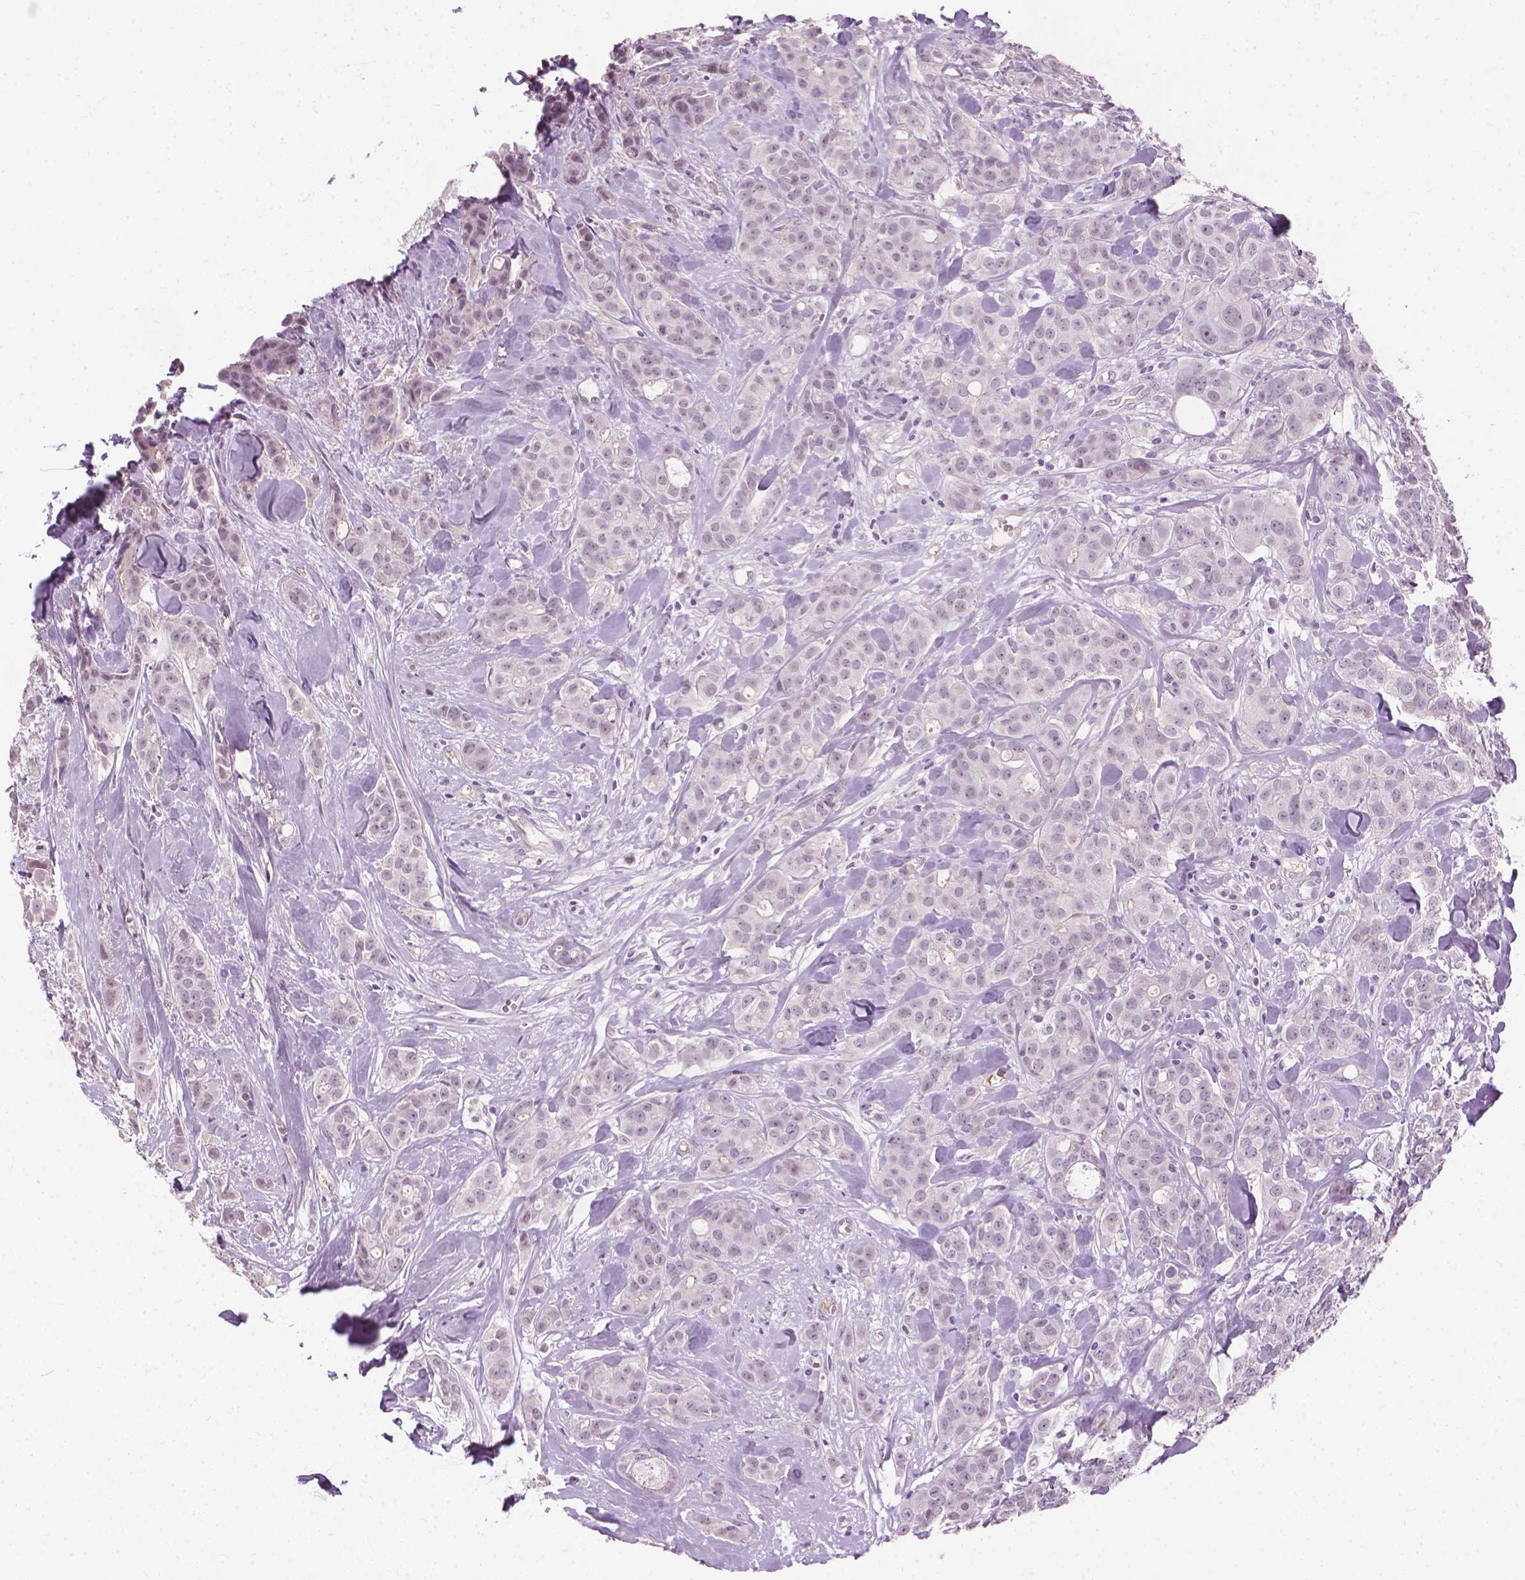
{"staining": {"intensity": "negative", "quantity": "none", "location": "none"}, "tissue": "breast cancer", "cell_type": "Tumor cells", "image_type": "cancer", "snomed": [{"axis": "morphology", "description": "Duct carcinoma"}, {"axis": "topography", "description": "Breast"}], "caption": "An immunohistochemistry (IHC) photomicrograph of infiltrating ductal carcinoma (breast) is shown. There is no staining in tumor cells of infiltrating ductal carcinoma (breast).", "gene": "SAXO2", "patient": {"sex": "female", "age": 43}}